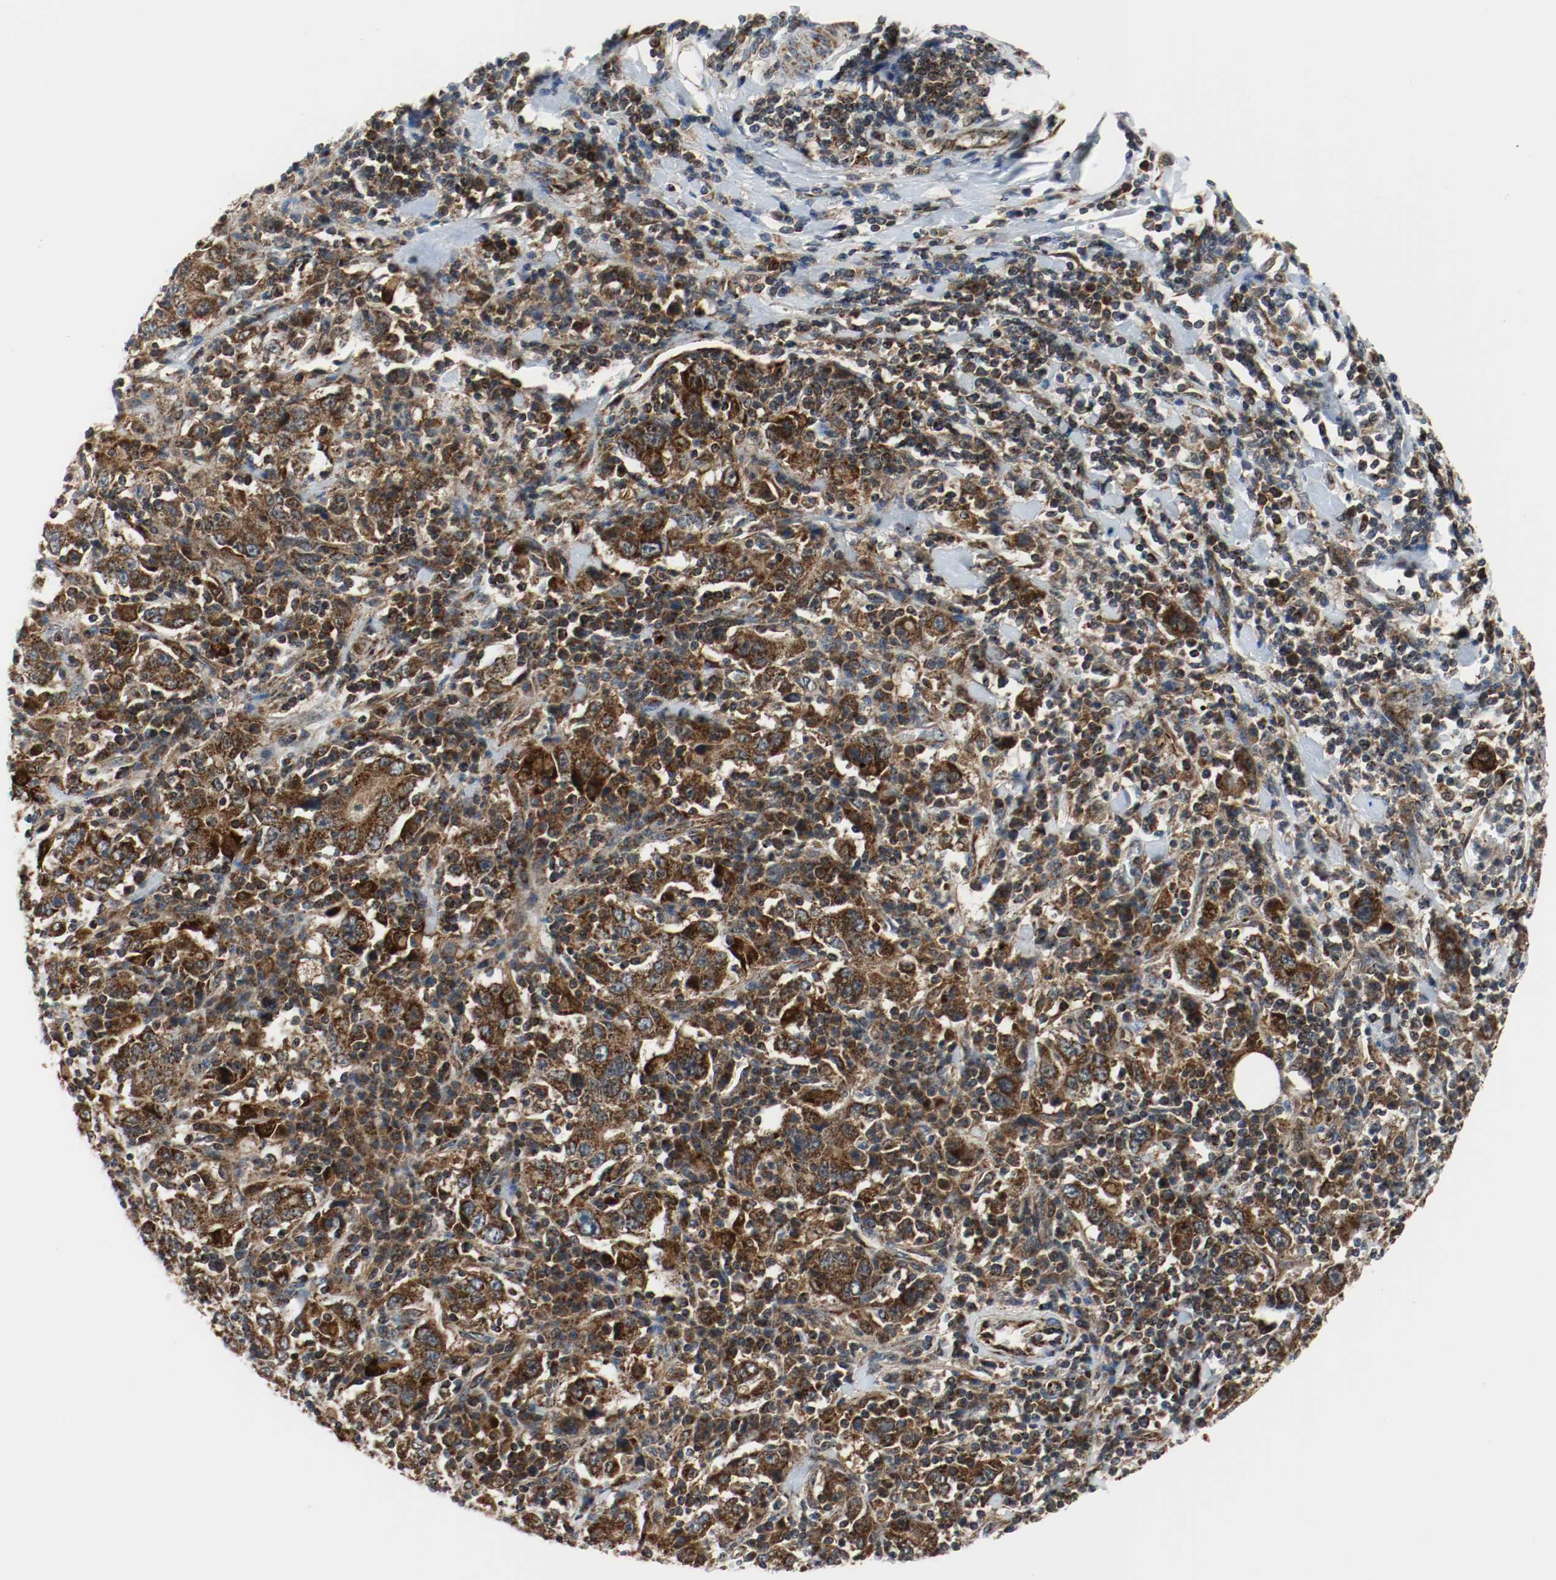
{"staining": {"intensity": "strong", "quantity": ">75%", "location": "cytoplasmic/membranous"}, "tissue": "stomach cancer", "cell_type": "Tumor cells", "image_type": "cancer", "snomed": [{"axis": "morphology", "description": "Normal tissue, NOS"}, {"axis": "morphology", "description": "Adenocarcinoma, NOS"}, {"axis": "topography", "description": "Stomach, upper"}, {"axis": "topography", "description": "Stomach"}], "caption": "Brown immunohistochemical staining in stomach adenocarcinoma shows strong cytoplasmic/membranous positivity in about >75% of tumor cells. (DAB IHC with brightfield microscopy, high magnification).", "gene": "TXNRD1", "patient": {"sex": "male", "age": 59}}